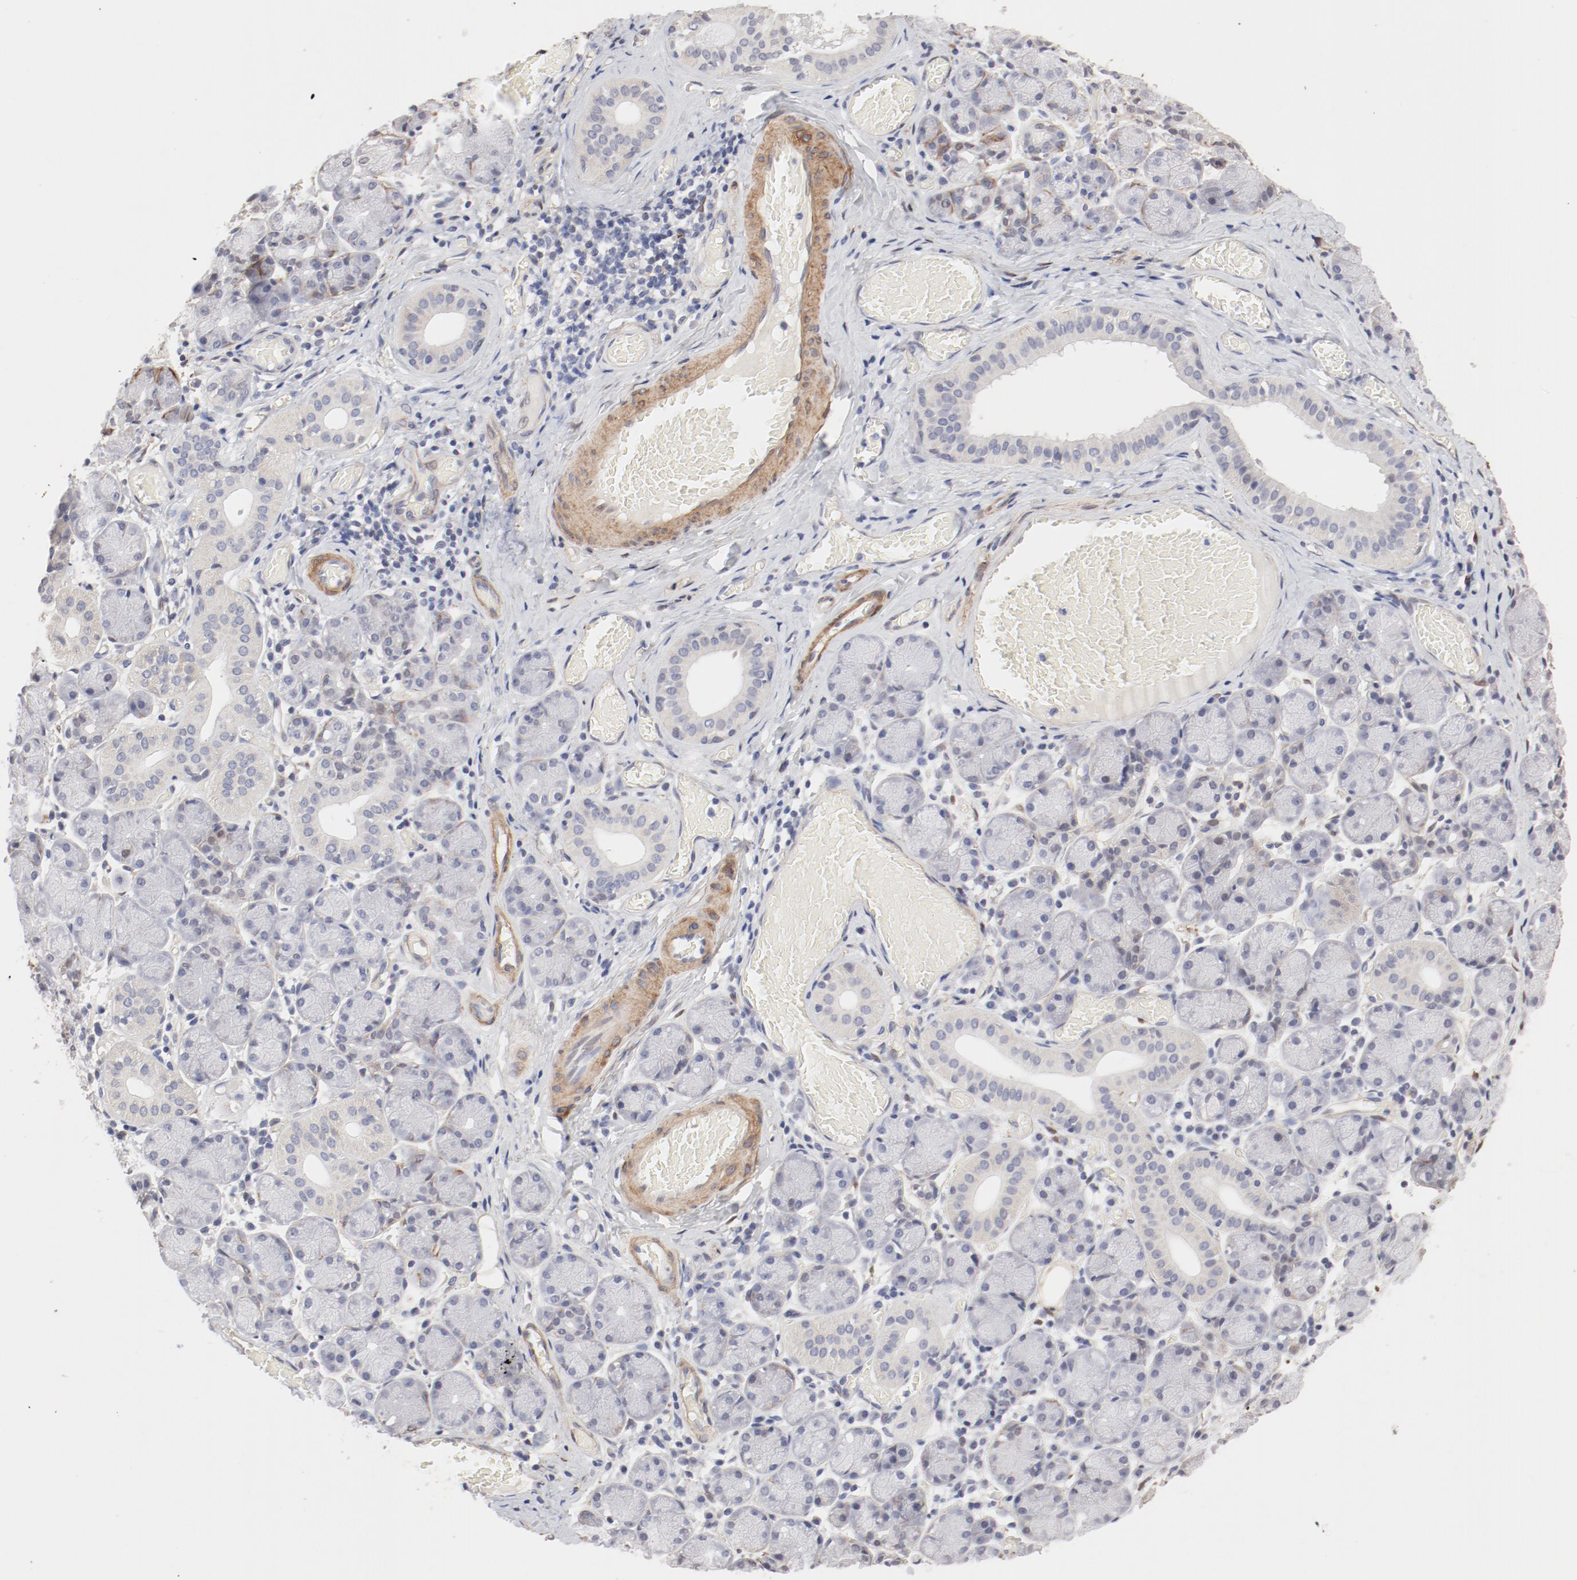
{"staining": {"intensity": "negative", "quantity": "none", "location": "none"}, "tissue": "salivary gland", "cell_type": "Glandular cells", "image_type": "normal", "snomed": [{"axis": "morphology", "description": "Normal tissue, NOS"}, {"axis": "topography", "description": "Salivary gland"}], "caption": "This is a photomicrograph of immunohistochemistry staining of normal salivary gland, which shows no staining in glandular cells. The staining was performed using DAB to visualize the protein expression in brown, while the nuclei were stained in blue with hematoxylin (Magnification: 20x).", "gene": "MAGED4B", "patient": {"sex": "female", "age": 24}}